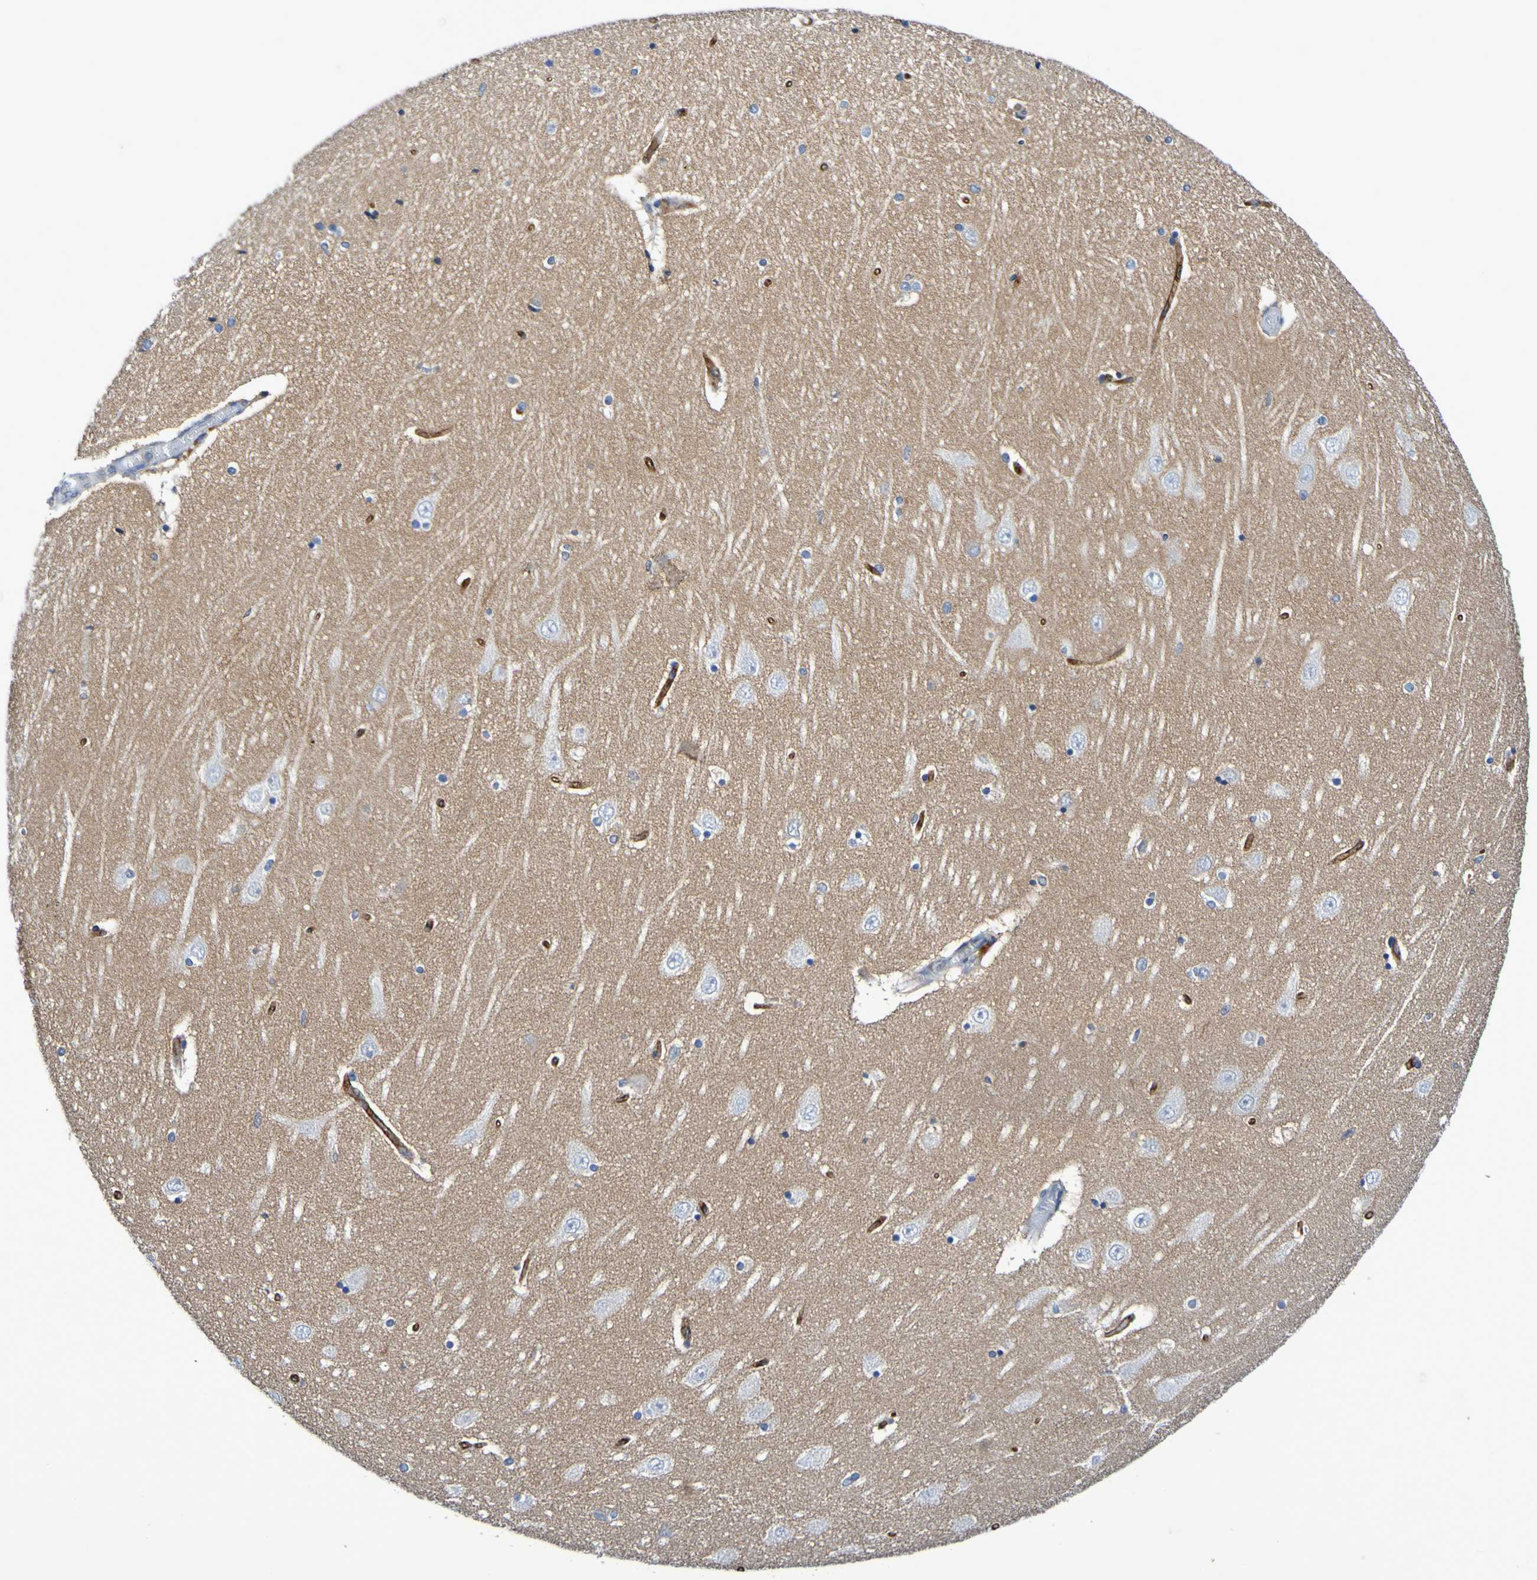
{"staining": {"intensity": "negative", "quantity": "none", "location": "none"}, "tissue": "hippocampus", "cell_type": "Glial cells", "image_type": "normal", "snomed": [{"axis": "morphology", "description": "Normal tissue, NOS"}, {"axis": "topography", "description": "Hippocampus"}], "caption": "Immunohistochemical staining of unremarkable human hippocampus reveals no significant expression in glial cells.", "gene": "SLC3A2", "patient": {"sex": "female", "age": 54}}